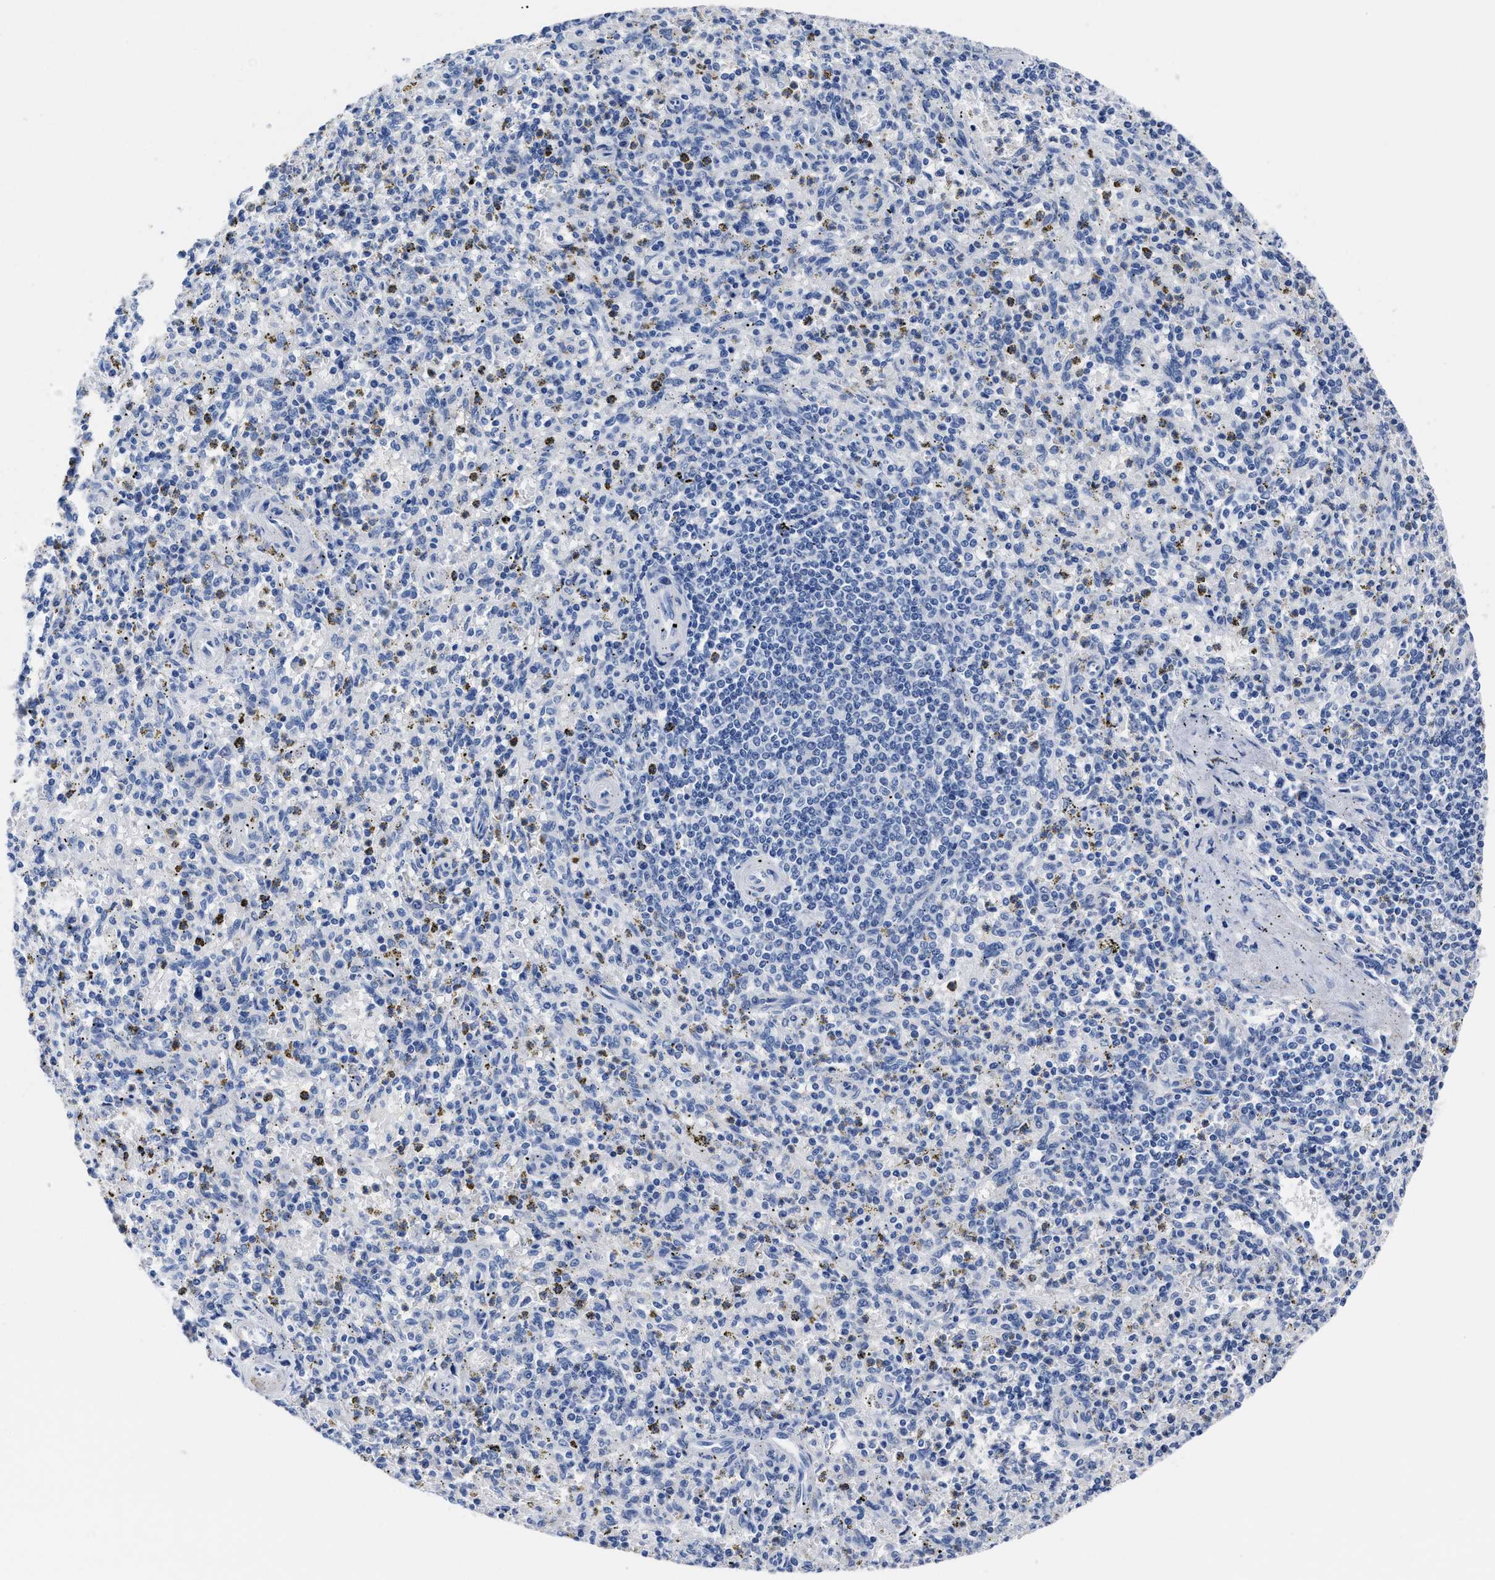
{"staining": {"intensity": "negative", "quantity": "none", "location": "none"}, "tissue": "spleen", "cell_type": "Cells in red pulp", "image_type": "normal", "snomed": [{"axis": "morphology", "description": "Normal tissue, NOS"}, {"axis": "topography", "description": "Spleen"}], "caption": "The histopathology image displays no significant staining in cells in red pulp of spleen. (DAB (3,3'-diaminobenzidine) IHC with hematoxylin counter stain).", "gene": "ALPG", "patient": {"sex": "male", "age": 72}}